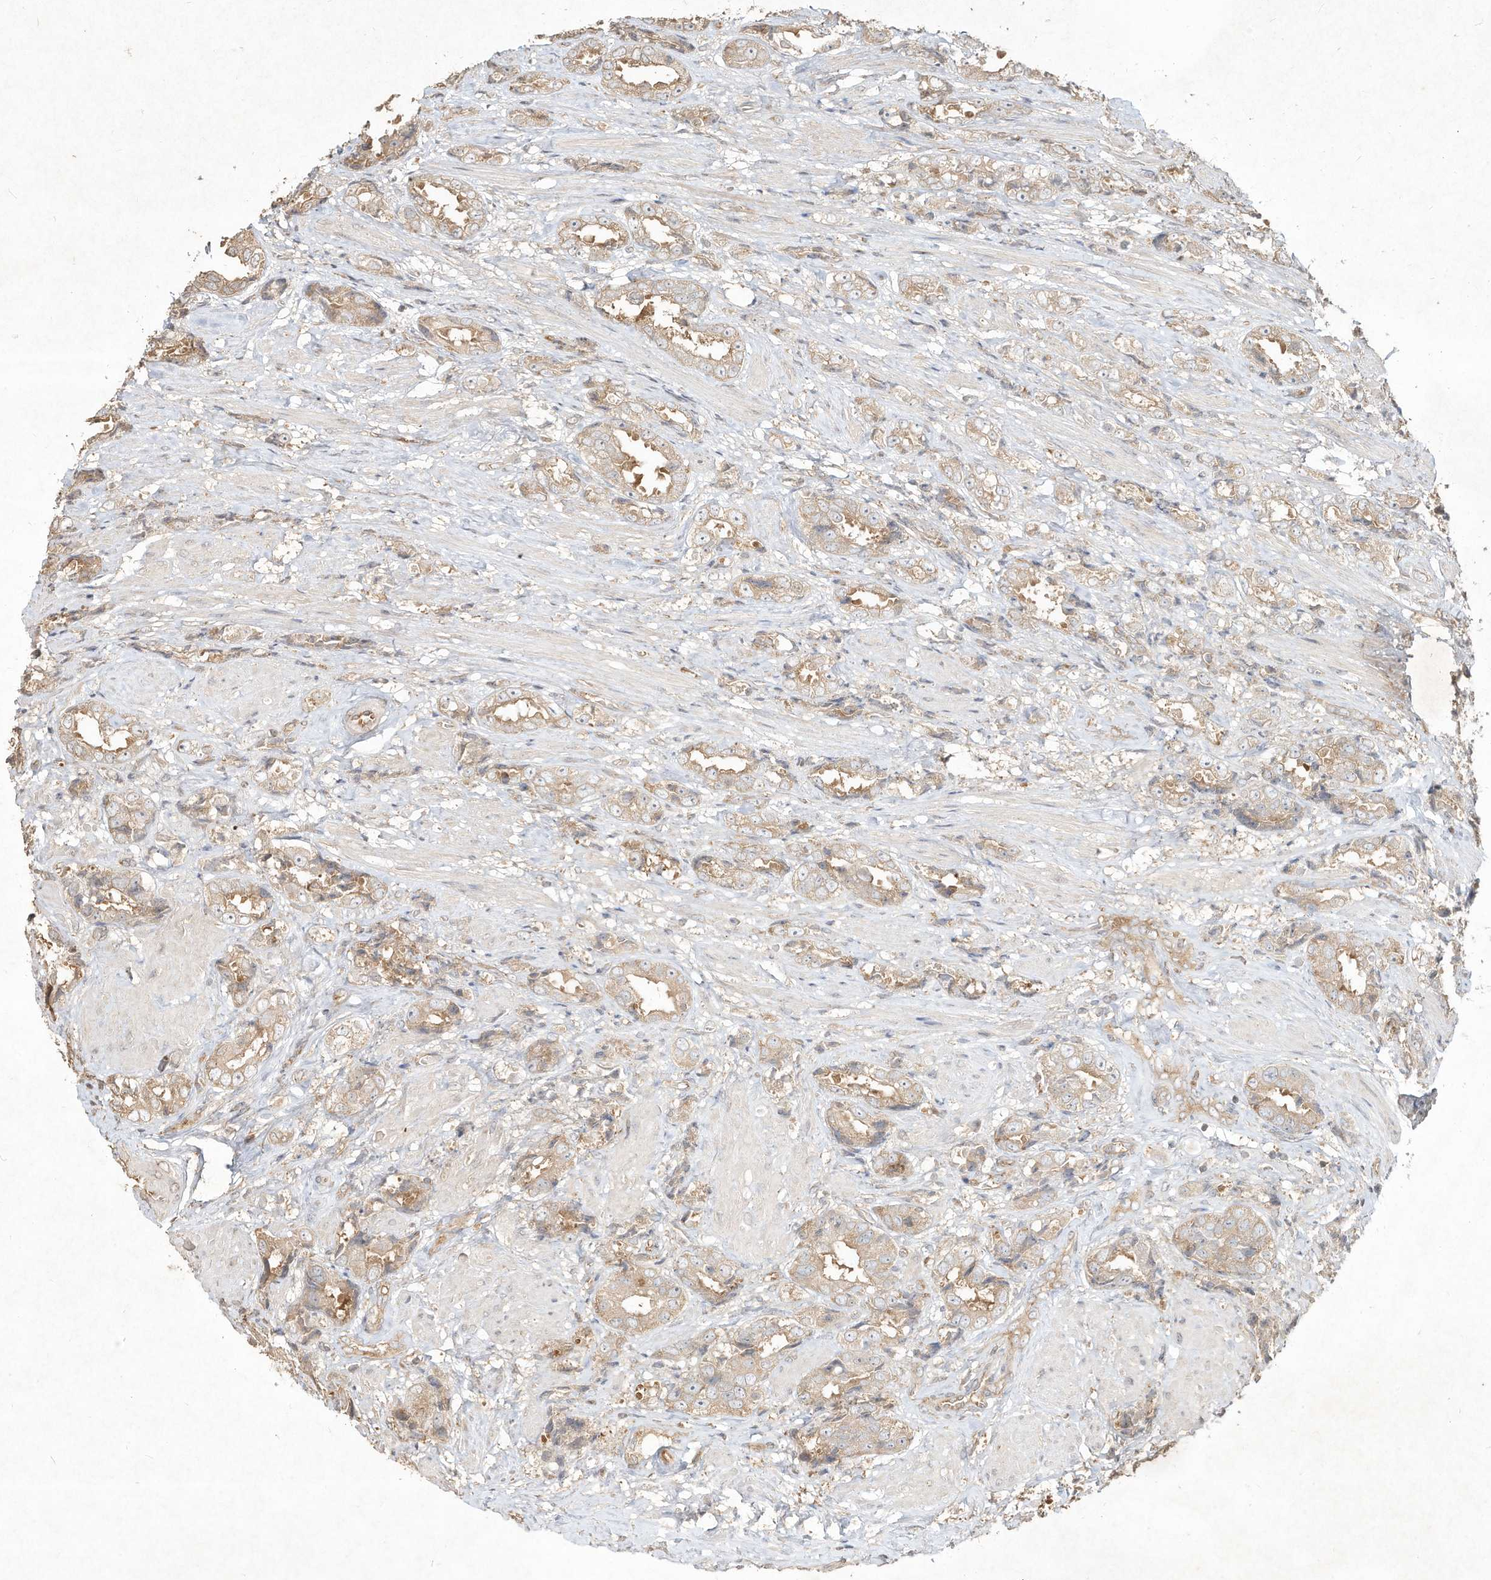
{"staining": {"intensity": "weak", "quantity": "25%-75%", "location": "cytoplasmic/membranous"}, "tissue": "prostate cancer", "cell_type": "Tumor cells", "image_type": "cancer", "snomed": [{"axis": "morphology", "description": "Adenocarcinoma, High grade"}, {"axis": "topography", "description": "Prostate"}], "caption": "Tumor cells reveal weak cytoplasmic/membranous expression in about 25%-75% of cells in high-grade adenocarcinoma (prostate). (DAB IHC with brightfield microscopy, high magnification).", "gene": "DYNC1I2", "patient": {"sex": "male", "age": 61}}